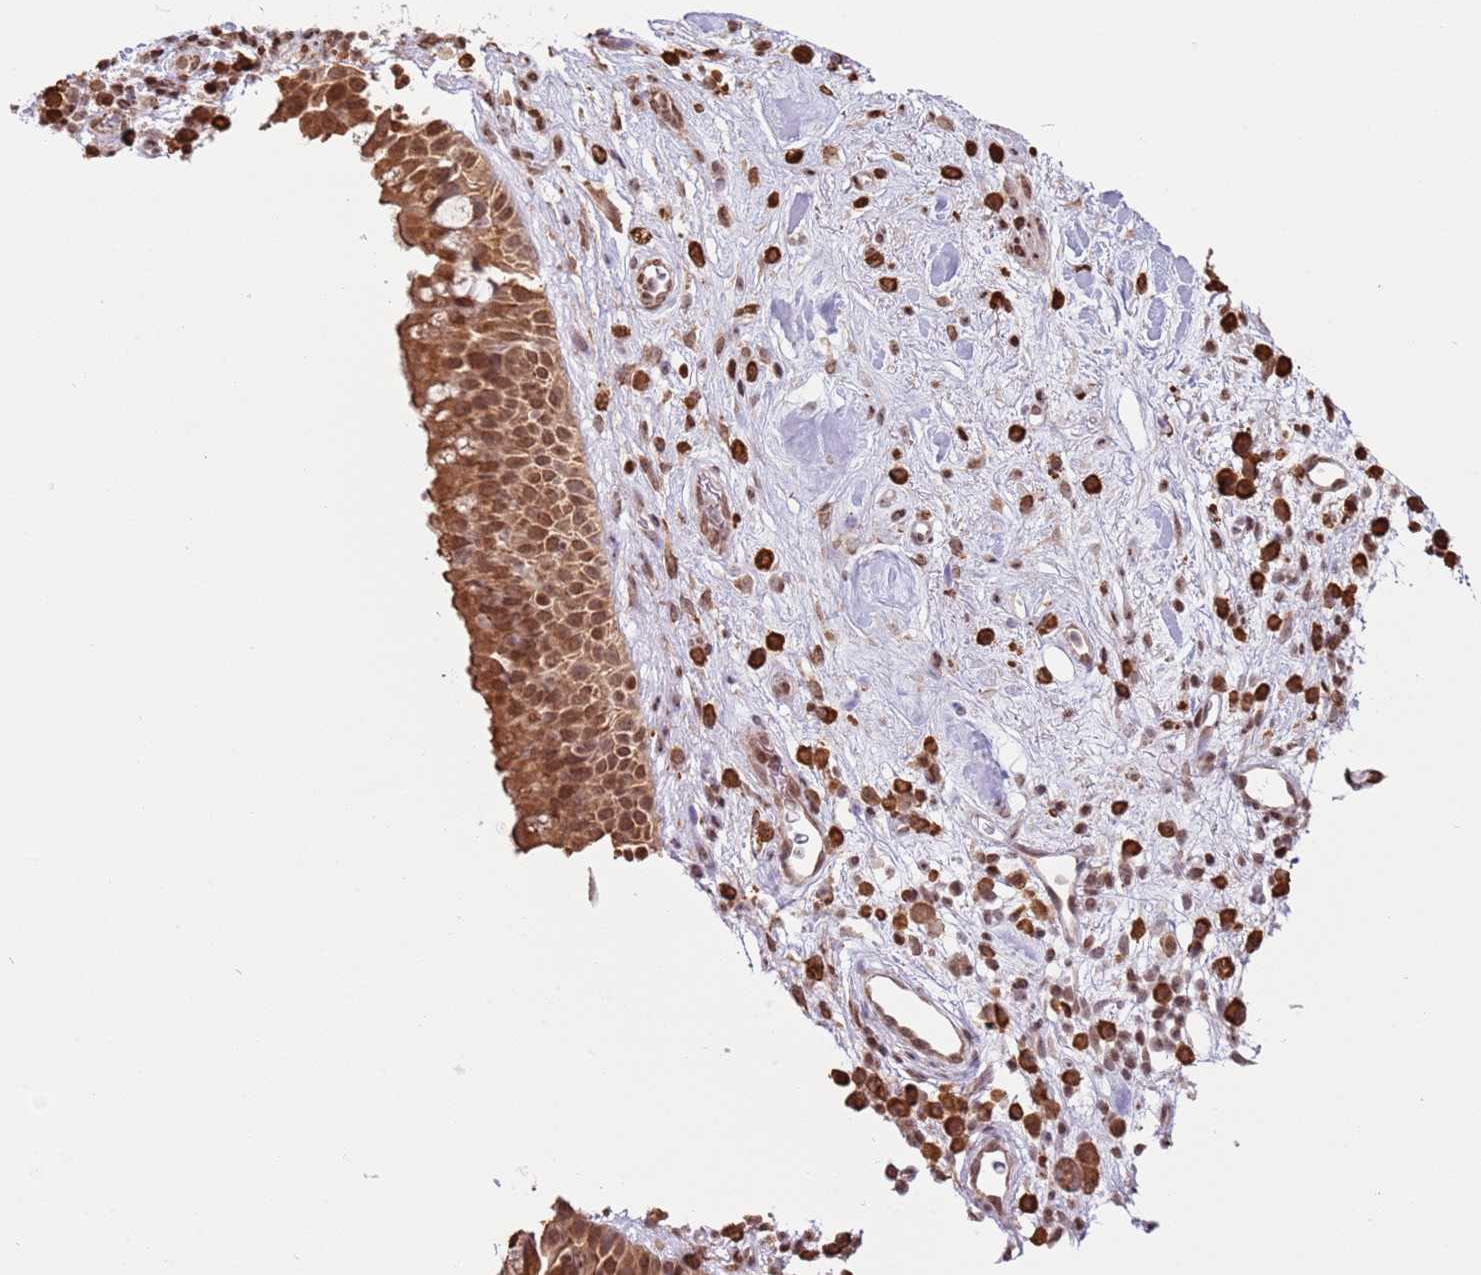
{"staining": {"intensity": "moderate", "quantity": ">75%", "location": "cytoplasmic/membranous,nuclear"}, "tissue": "nasopharynx", "cell_type": "Respiratory epithelial cells", "image_type": "normal", "snomed": [{"axis": "morphology", "description": "Normal tissue, NOS"}, {"axis": "morphology", "description": "Squamous cell carcinoma, NOS"}, {"axis": "topography", "description": "Nasopharynx"}, {"axis": "topography", "description": "Head-Neck"}], "caption": "Respiratory epithelial cells exhibit medium levels of moderate cytoplasmic/membranous,nuclear expression in approximately >75% of cells in unremarkable human nasopharynx.", "gene": "SCAF1", "patient": {"sex": "male", "age": 85}}